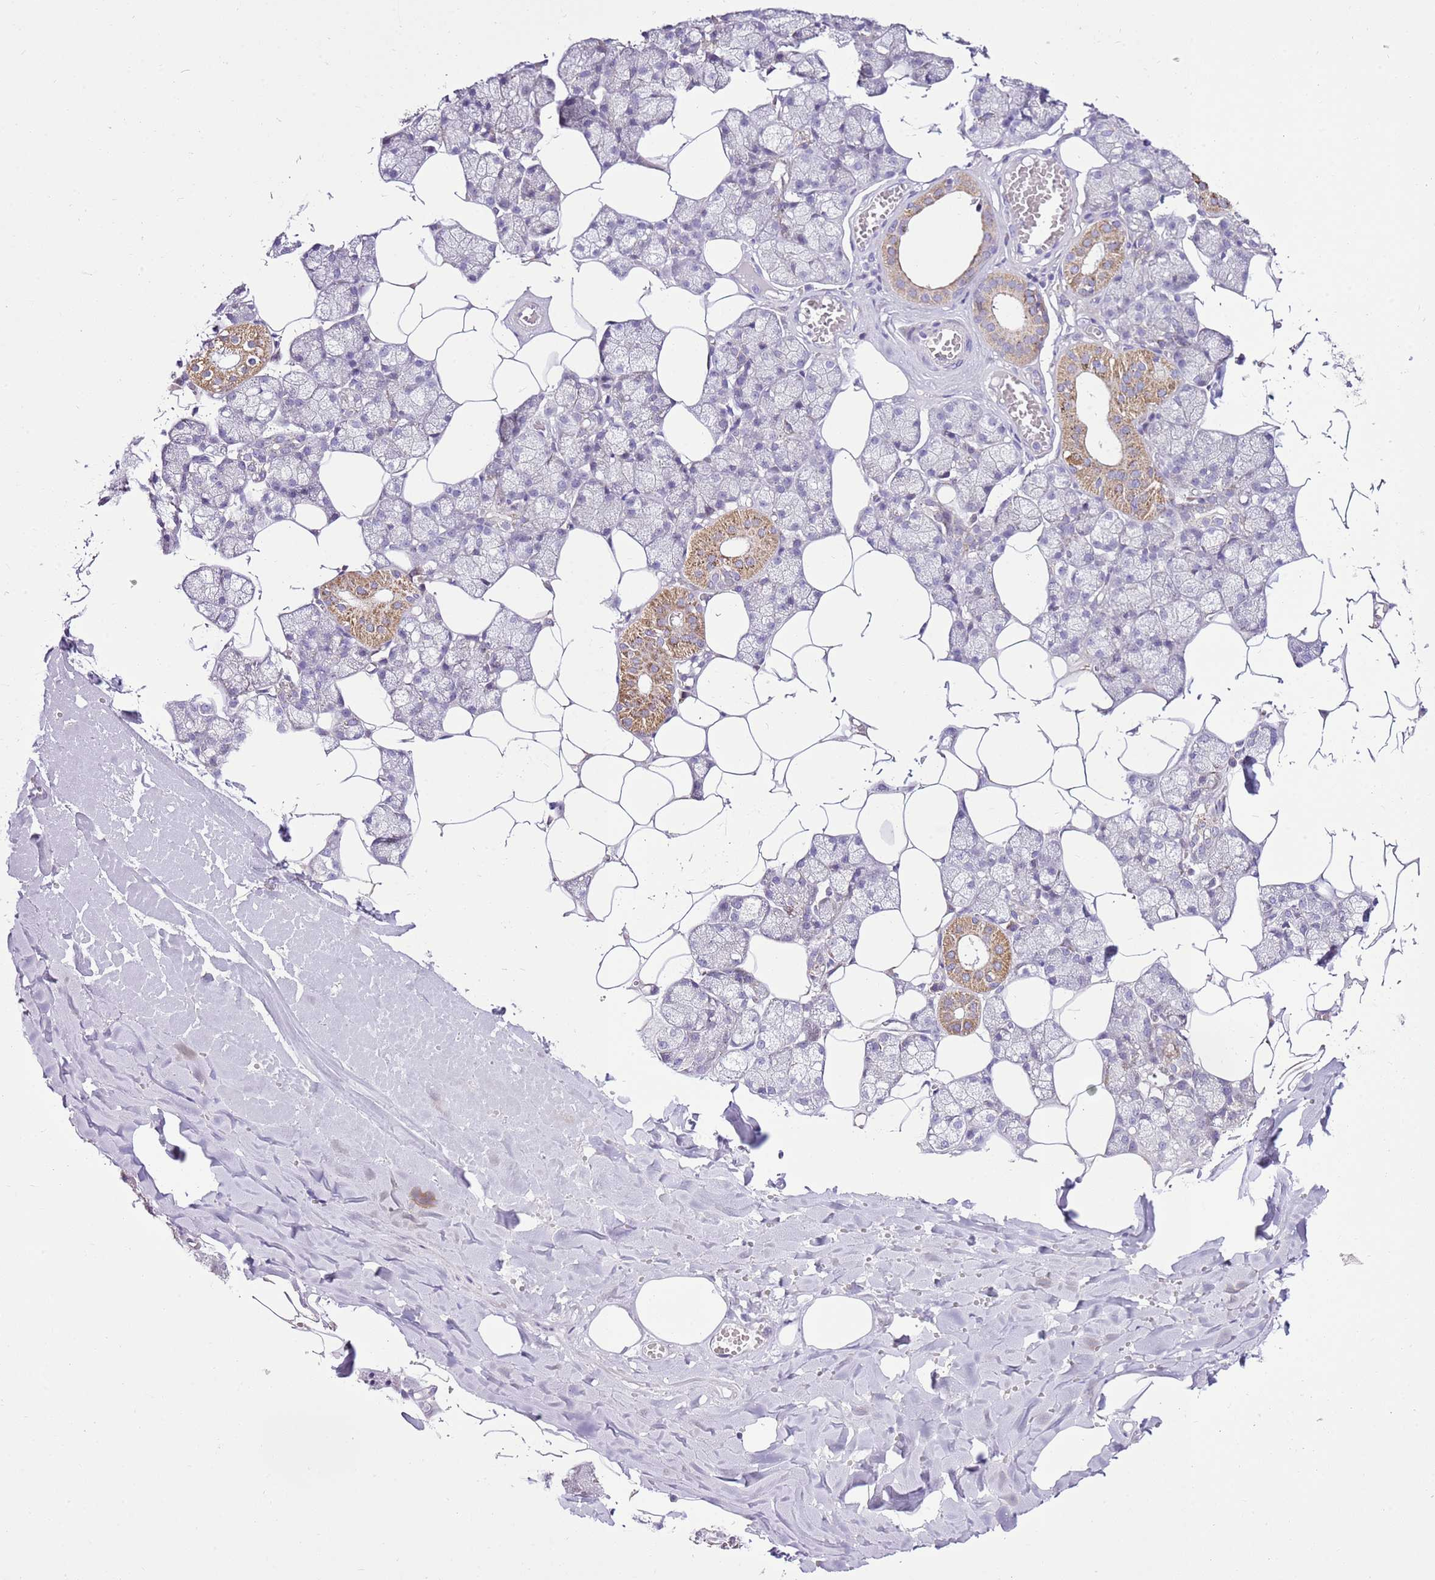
{"staining": {"intensity": "moderate", "quantity": "<25%", "location": "cytoplasmic/membranous"}, "tissue": "salivary gland", "cell_type": "Glandular cells", "image_type": "normal", "snomed": [{"axis": "morphology", "description": "Normal tissue, NOS"}, {"axis": "topography", "description": "Salivary gland"}], "caption": "Immunohistochemical staining of unremarkable human salivary gland displays <25% levels of moderate cytoplasmic/membranous protein expression in about <25% of glandular cells.", "gene": "SLC38A5", "patient": {"sex": "male", "age": 62}}